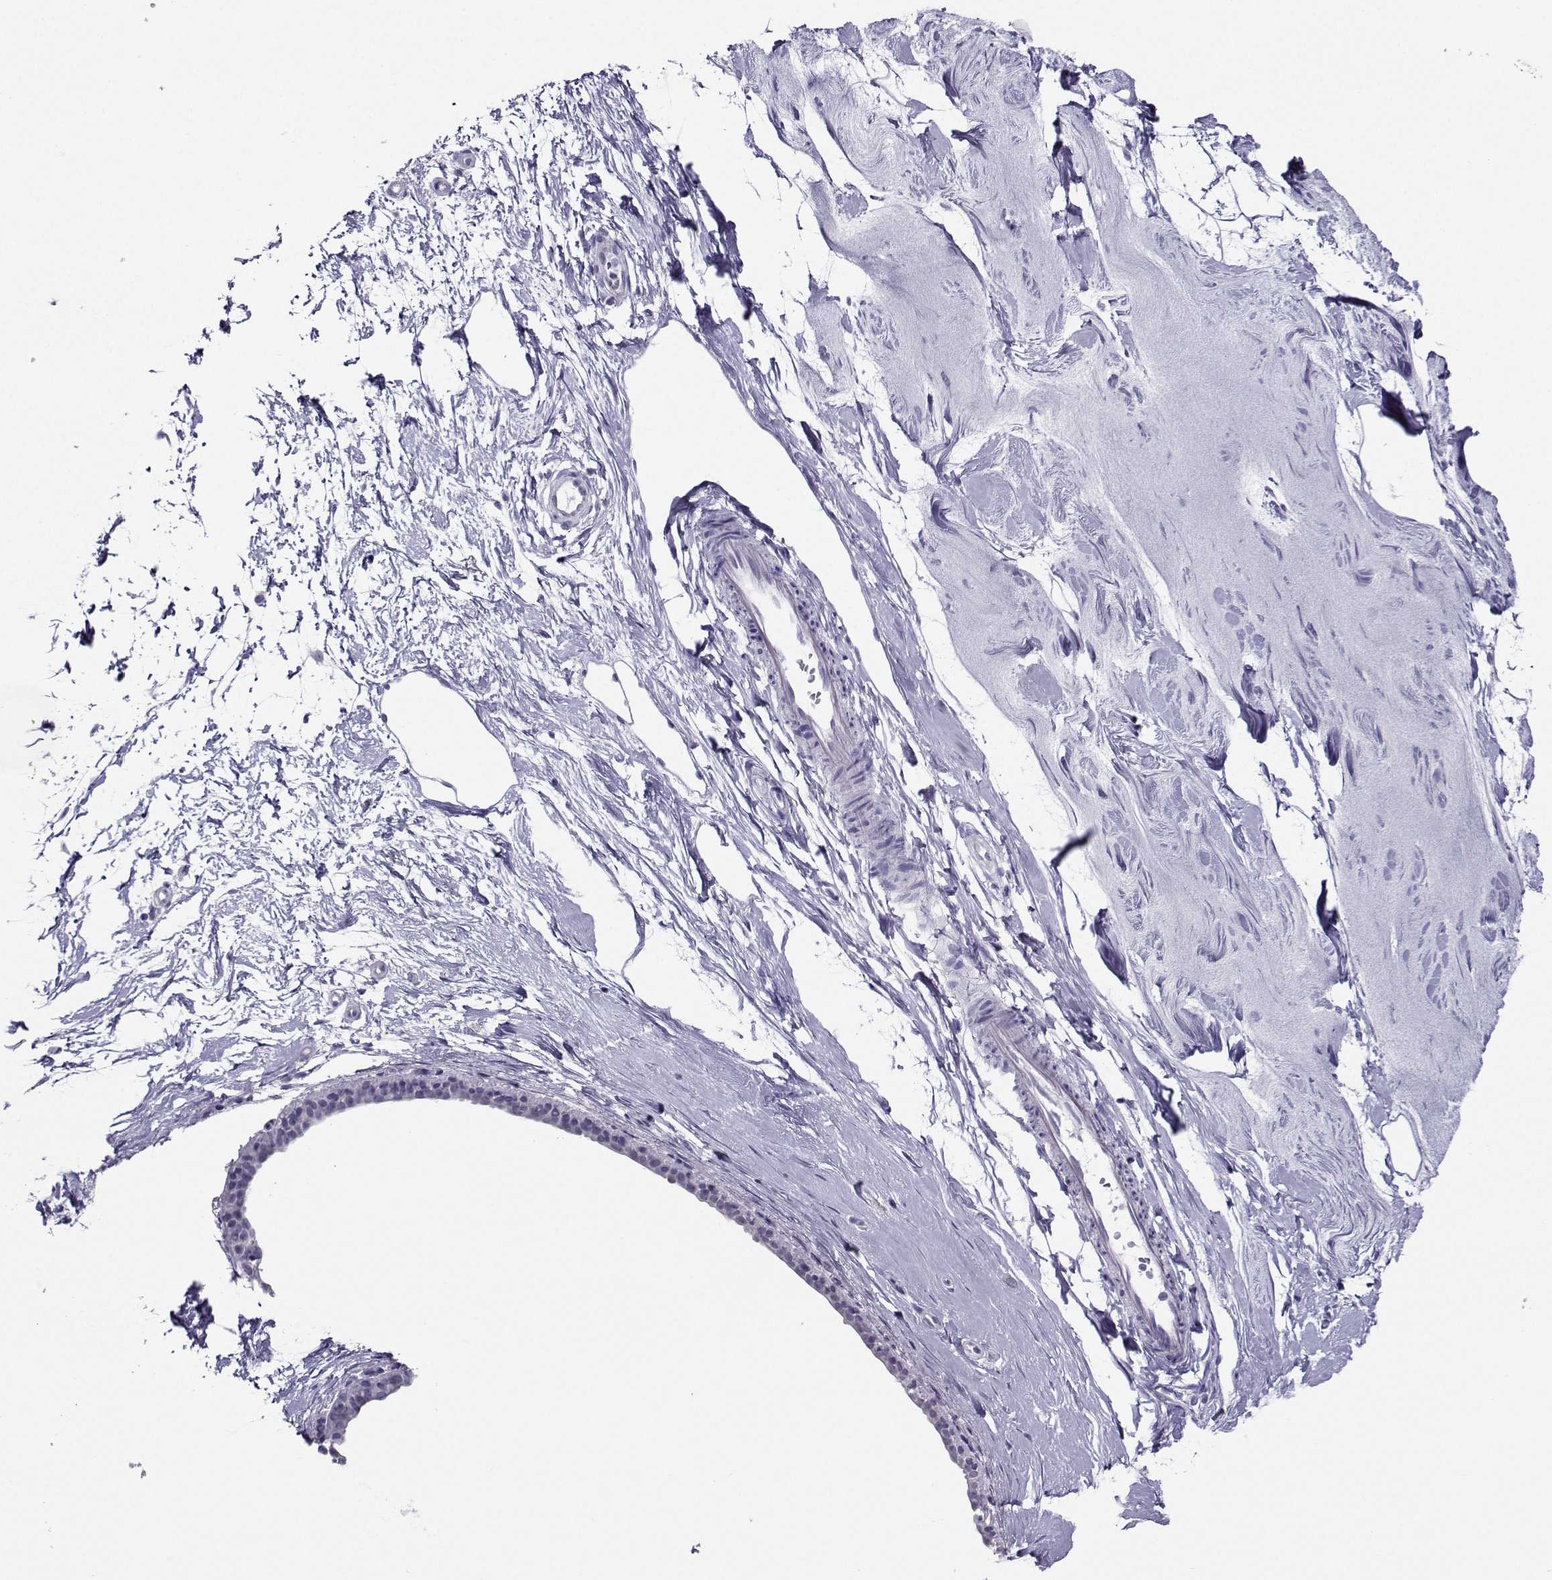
{"staining": {"intensity": "negative", "quantity": "none", "location": "none"}, "tissue": "breast", "cell_type": "Adipocytes", "image_type": "normal", "snomed": [{"axis": "morphology", "description": "Normal tissue, NOS"}, {"axis": "topography", "description": "Breast"}], "caption": "High power microscopy photomicrograph of an immunohistochemistry photomicrograph of normal breast, revealing no significant staining in adipocytes.", "gene": "PGK1", "patient": {"sex": "female", "age": 49}}